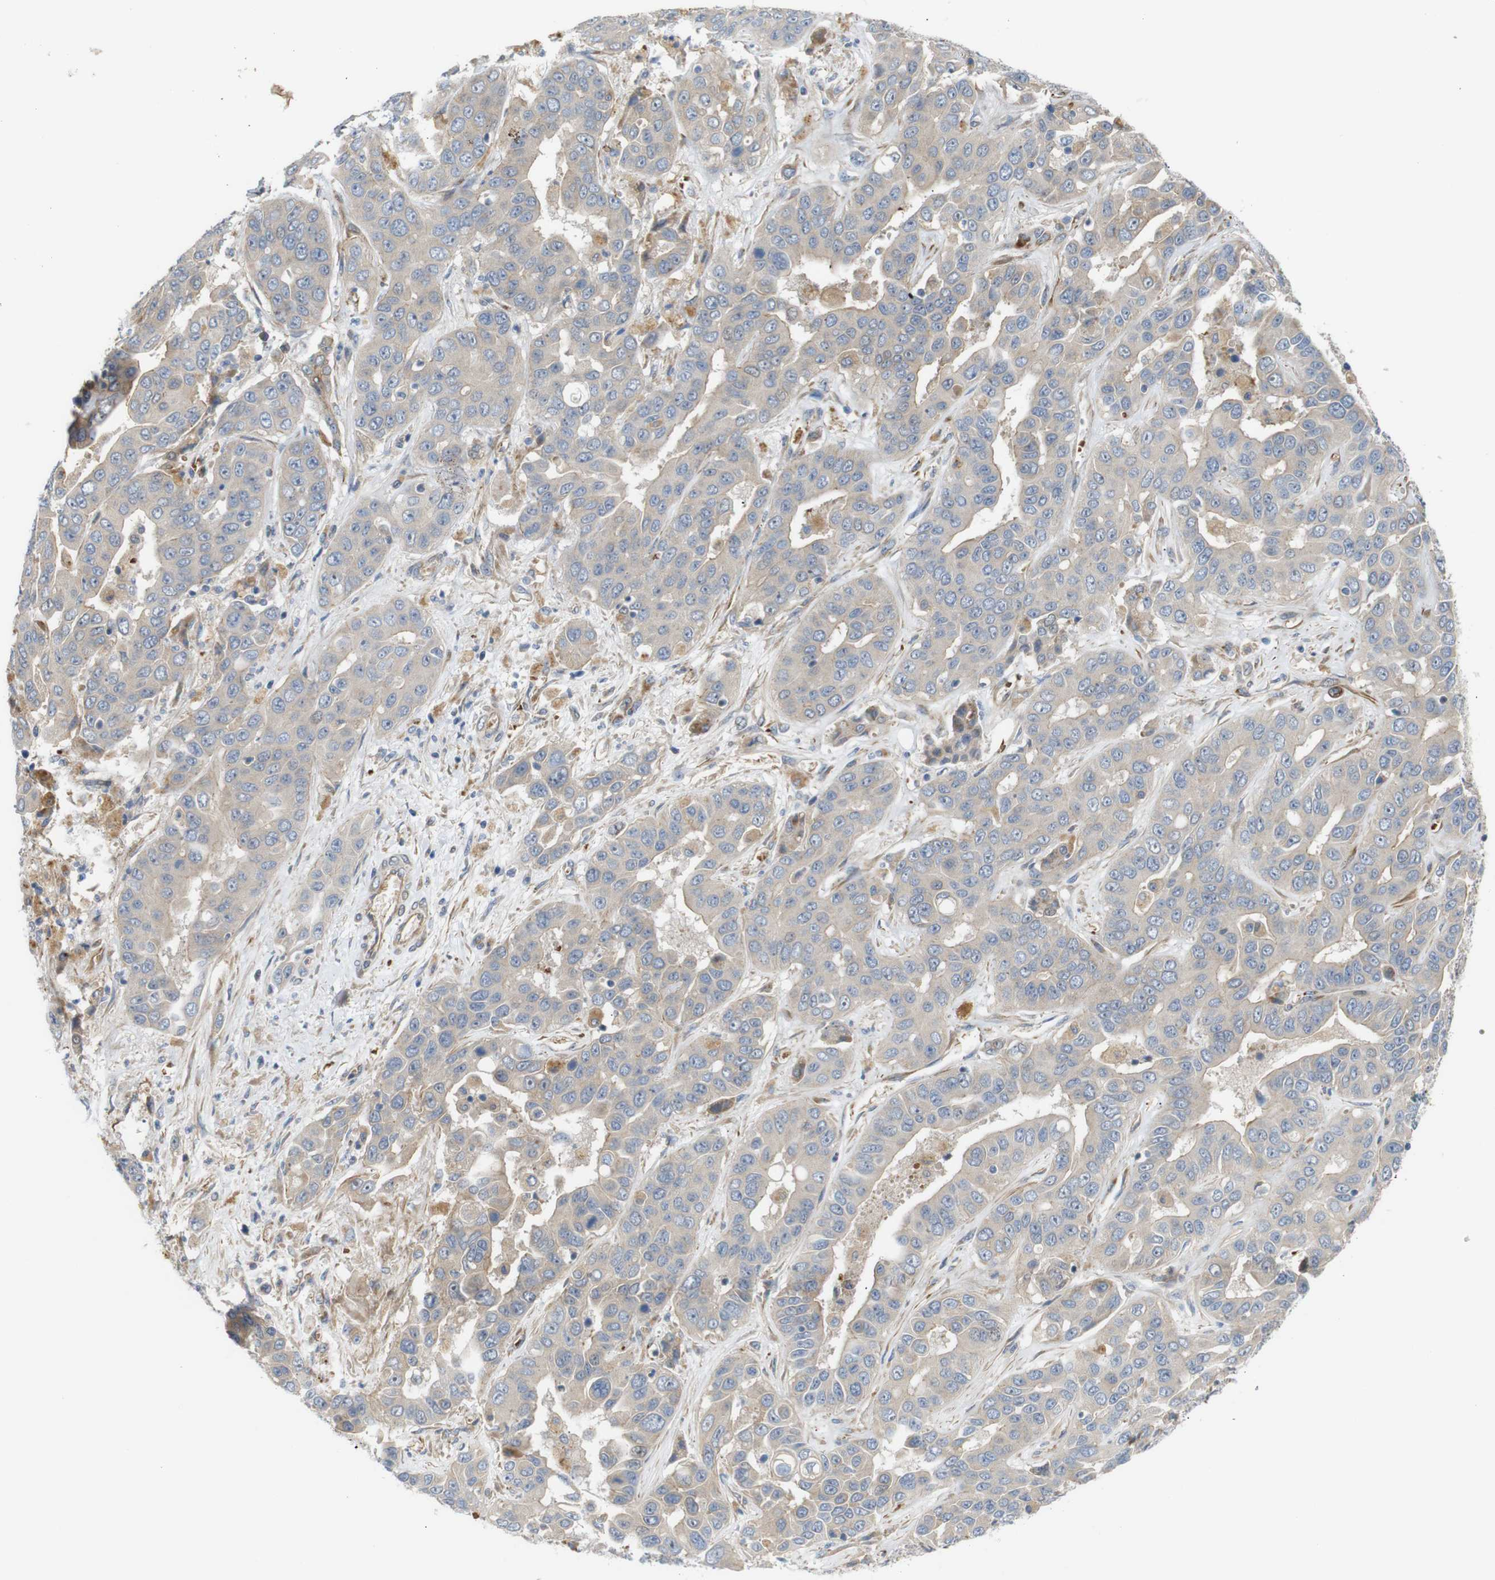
{"staining": {"intensity": "weak", "quantity": ">75%", "location": "cytoplasmic/membranous"}, "tissue": "liver cancer", "cell_type": "Tumor cells", "image_type": "cancer", "snomed": [{"axis": "morphology", "description": "Cholangiocarcinoma"}, {"axis": "topography", "description": "Liver"}], "caption": "Liver cancer (cholangiocarcinoma) stained with DAB (3,3'-diaminobenzidine) immunohistochemistry shows low levels of weak cytoplasmic/membranous expression in about >75% of tumor cells. The staining was performed using DAB, with brown indicating positive protein expression. Nuclei are stained blue with hematoxylin.", "gene": "RPTOR", "patient": {"sex": "female", "age": 52}}